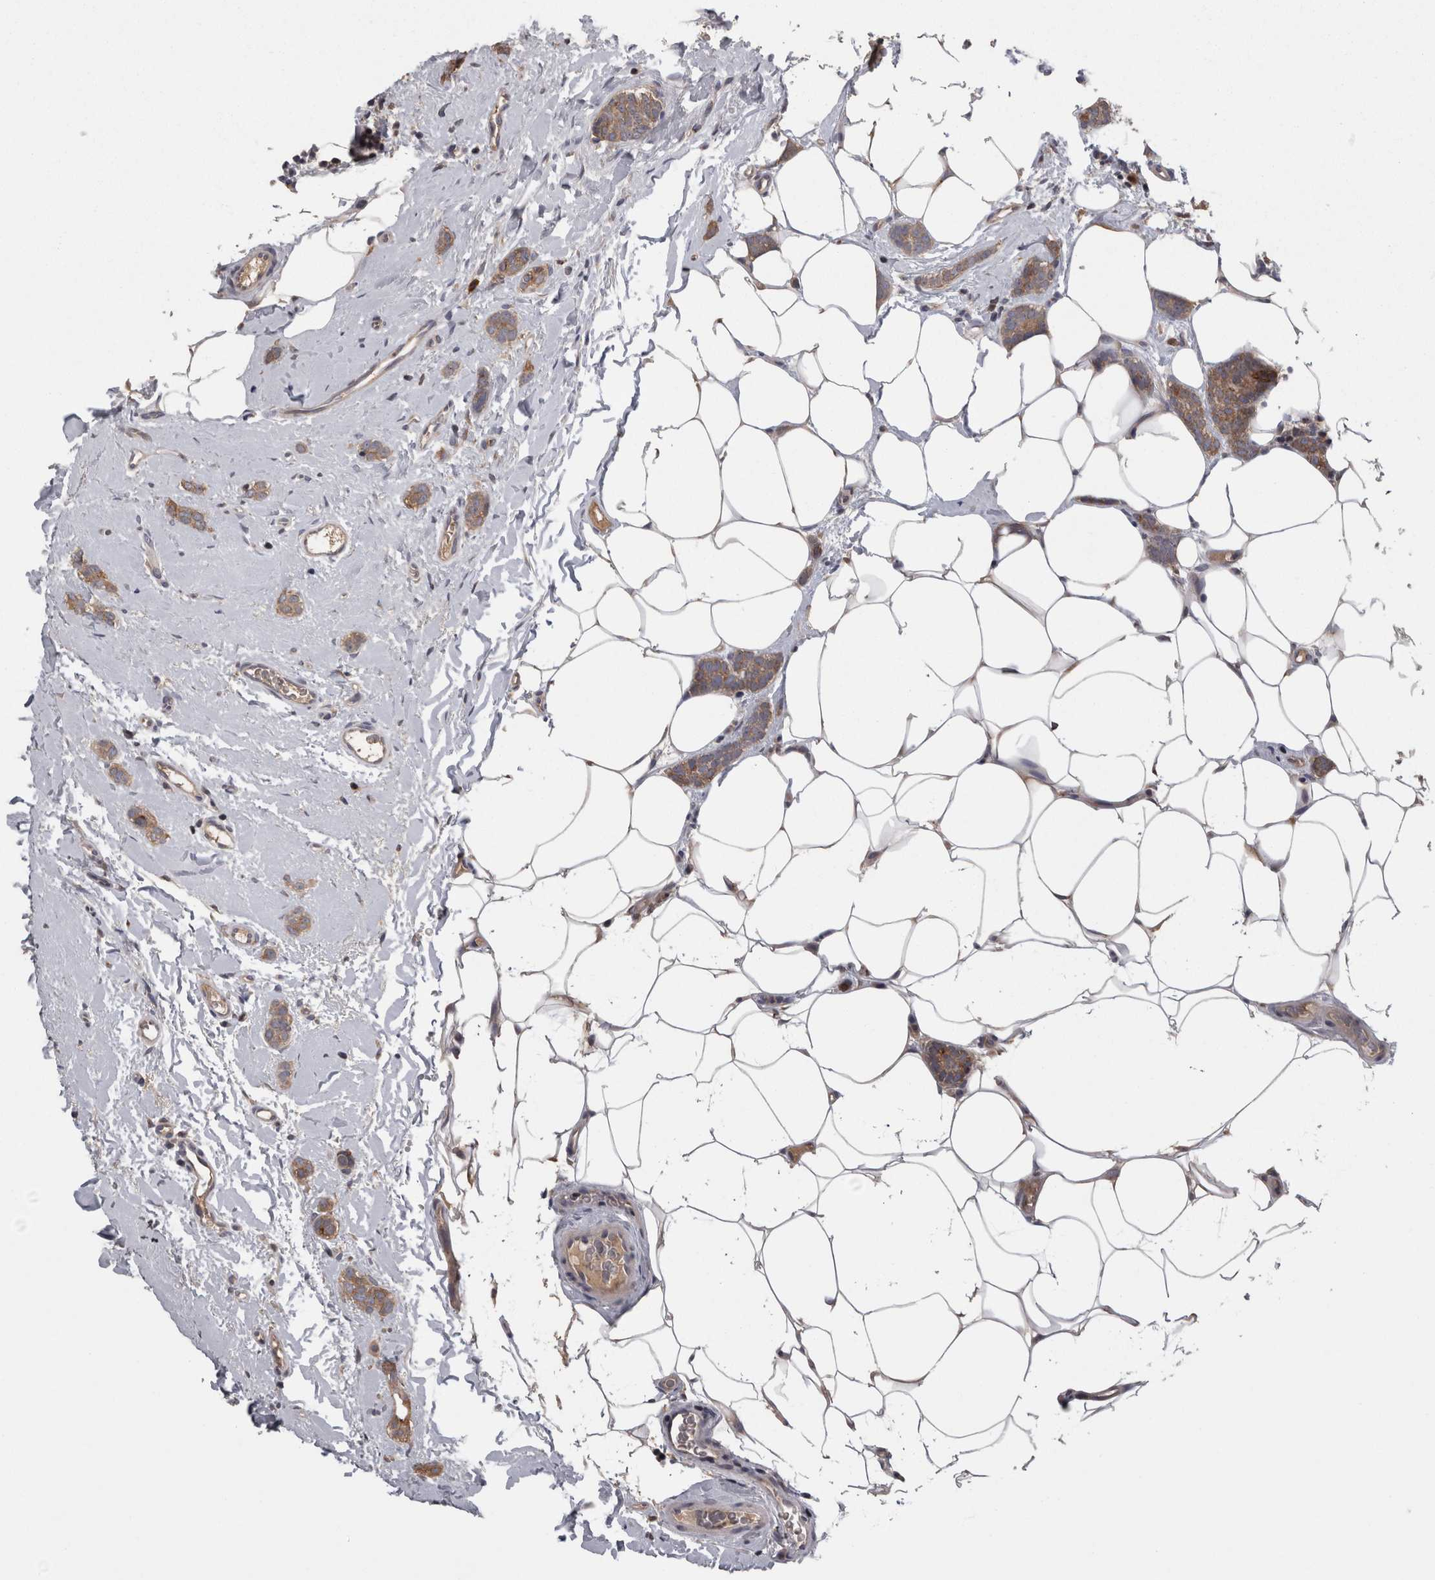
{"staining": {"intensity": "moderate", "quantity": ">75%", "location": "cytoplasmic/membranous"}, "tissue": "breast cancer", "cell_type": "Tumor cells", "image_type": "cancer", "snomed": [{"axis": "morphology", "description": "Lobular carcinoma"}, {"axis": "topography", "description": "Skin"}, {"axis": "topography", "description": "Breast"}], "caption": "Moderate cytoplasmic/membranous staining for a protein is appreciated in about >75% of tumor cells of lobular carcinoma (breast) using immunohistochemistry.", "gene": "PCM1", "patient": {"sex": "female", "age": 46}}